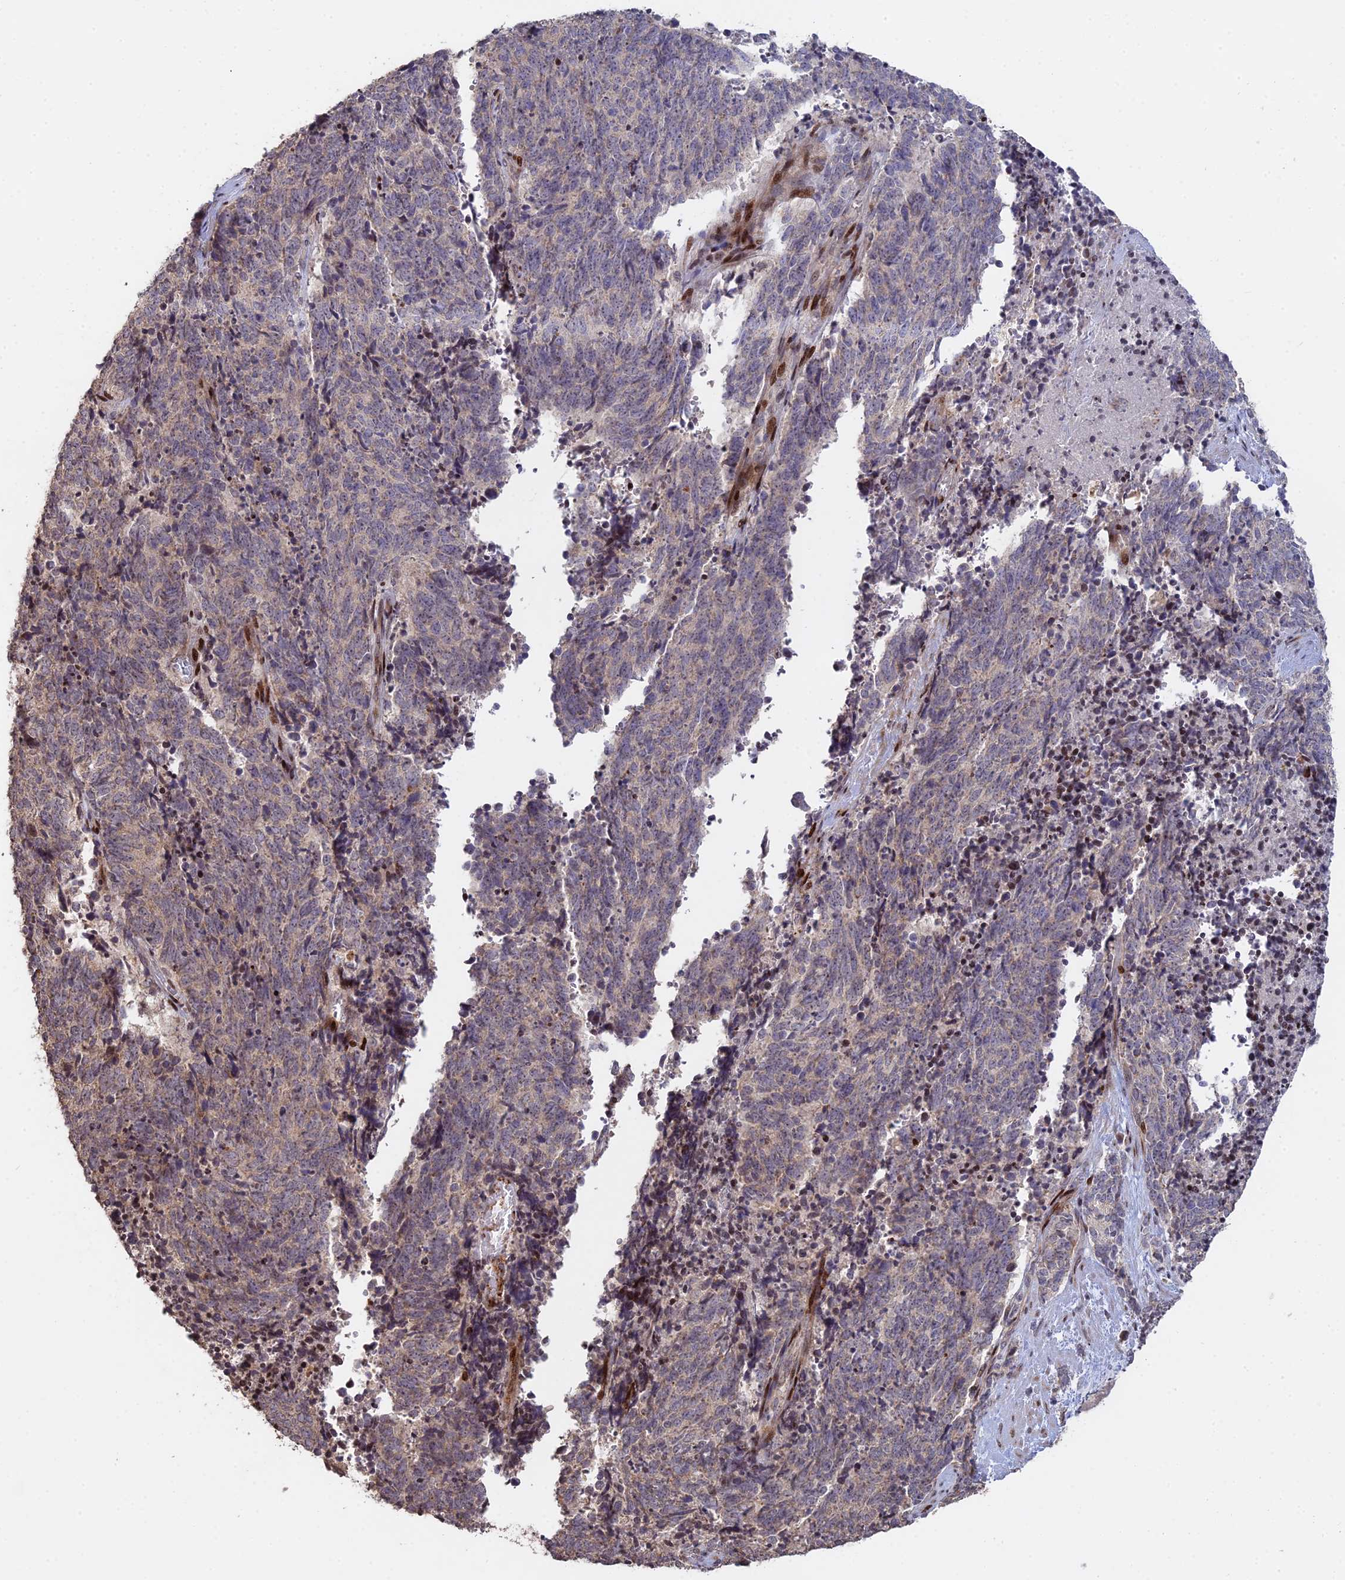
{"staining": {"intensity": "weak", "quantity": "25%-75%", "location": "cytoplasmic/membranous"}, "tissue": "cervical cancer", "cell_type": "Tumor cells", "image_type": "cancer", "snomed": [{"axis": "morphology", "description": "Squamous cell carcinoma, NOS"}, {"axis": "topography", "description": "Cervix"}], "caption": "Human cervical cancer stained with a protein marker exhibits weak staining in tumor cells.", "gene": "RBMS2", "patient": {"sex": "female", "age": 29}}